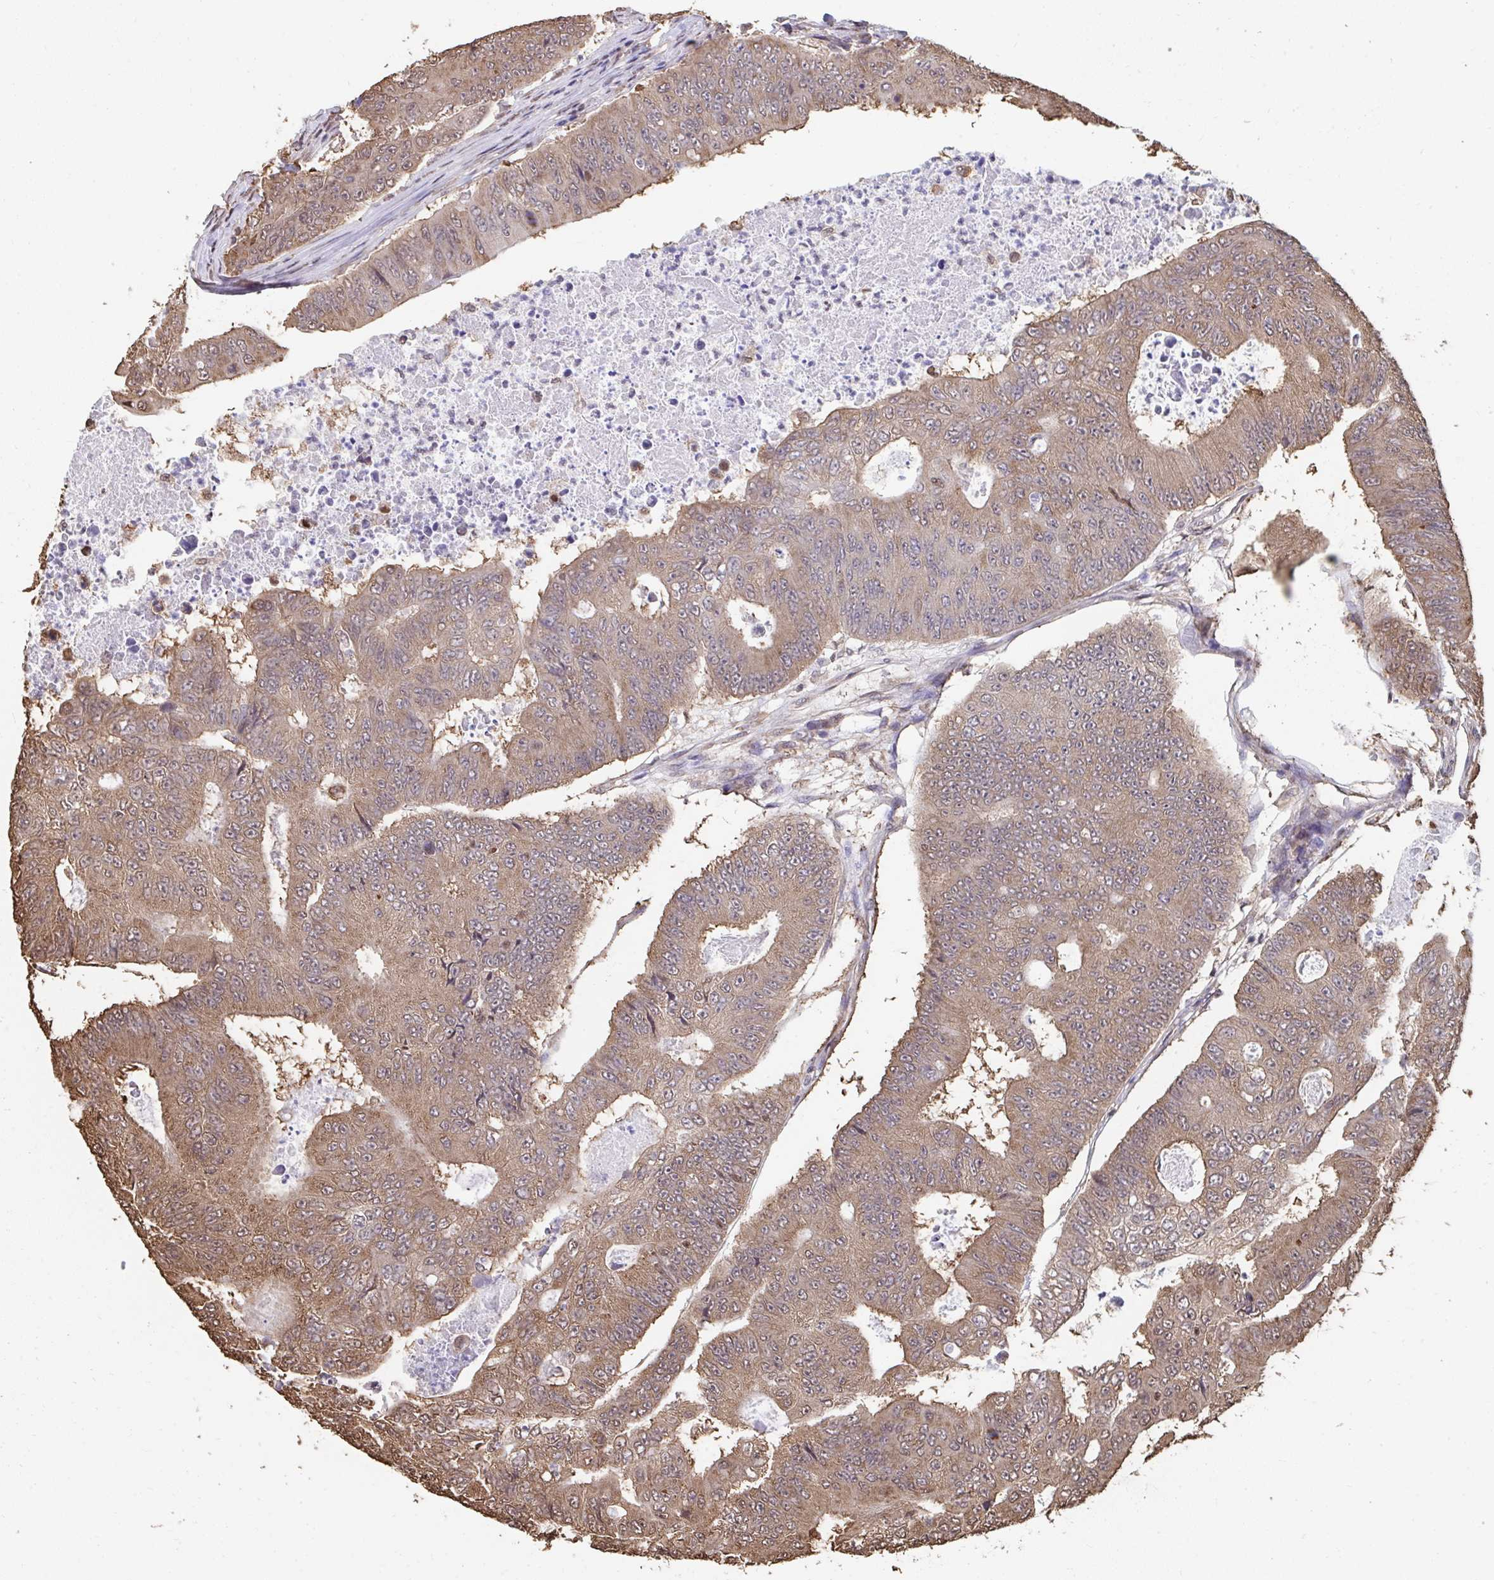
{"staining": {"intensity": "weak", "quantity": ">75%", "location": "nuclear"}, "tissue": "colorectal cancer", "cell_type": "Tumor cells", "image_type": "cancer", "snomed": [{"axis": "morphology", "description": "Adenocarcinoma, NOS"}, {"axis": "topography", "description": "Colon"}], "caption": "DAB (3,3'-diaminobenzidine) immunohistochemical staining of human colorectal cancer shows weak nuclear protein staining in approximately >75% of tumor cells. The staining was performed using DAB to visualize the protein expression in brown, while the nuclei were stained in blue with hematoxylin (Magnification: 20x).", "gene": "SYNCRIP", "patient": {"sex": "female", "age": 48}}